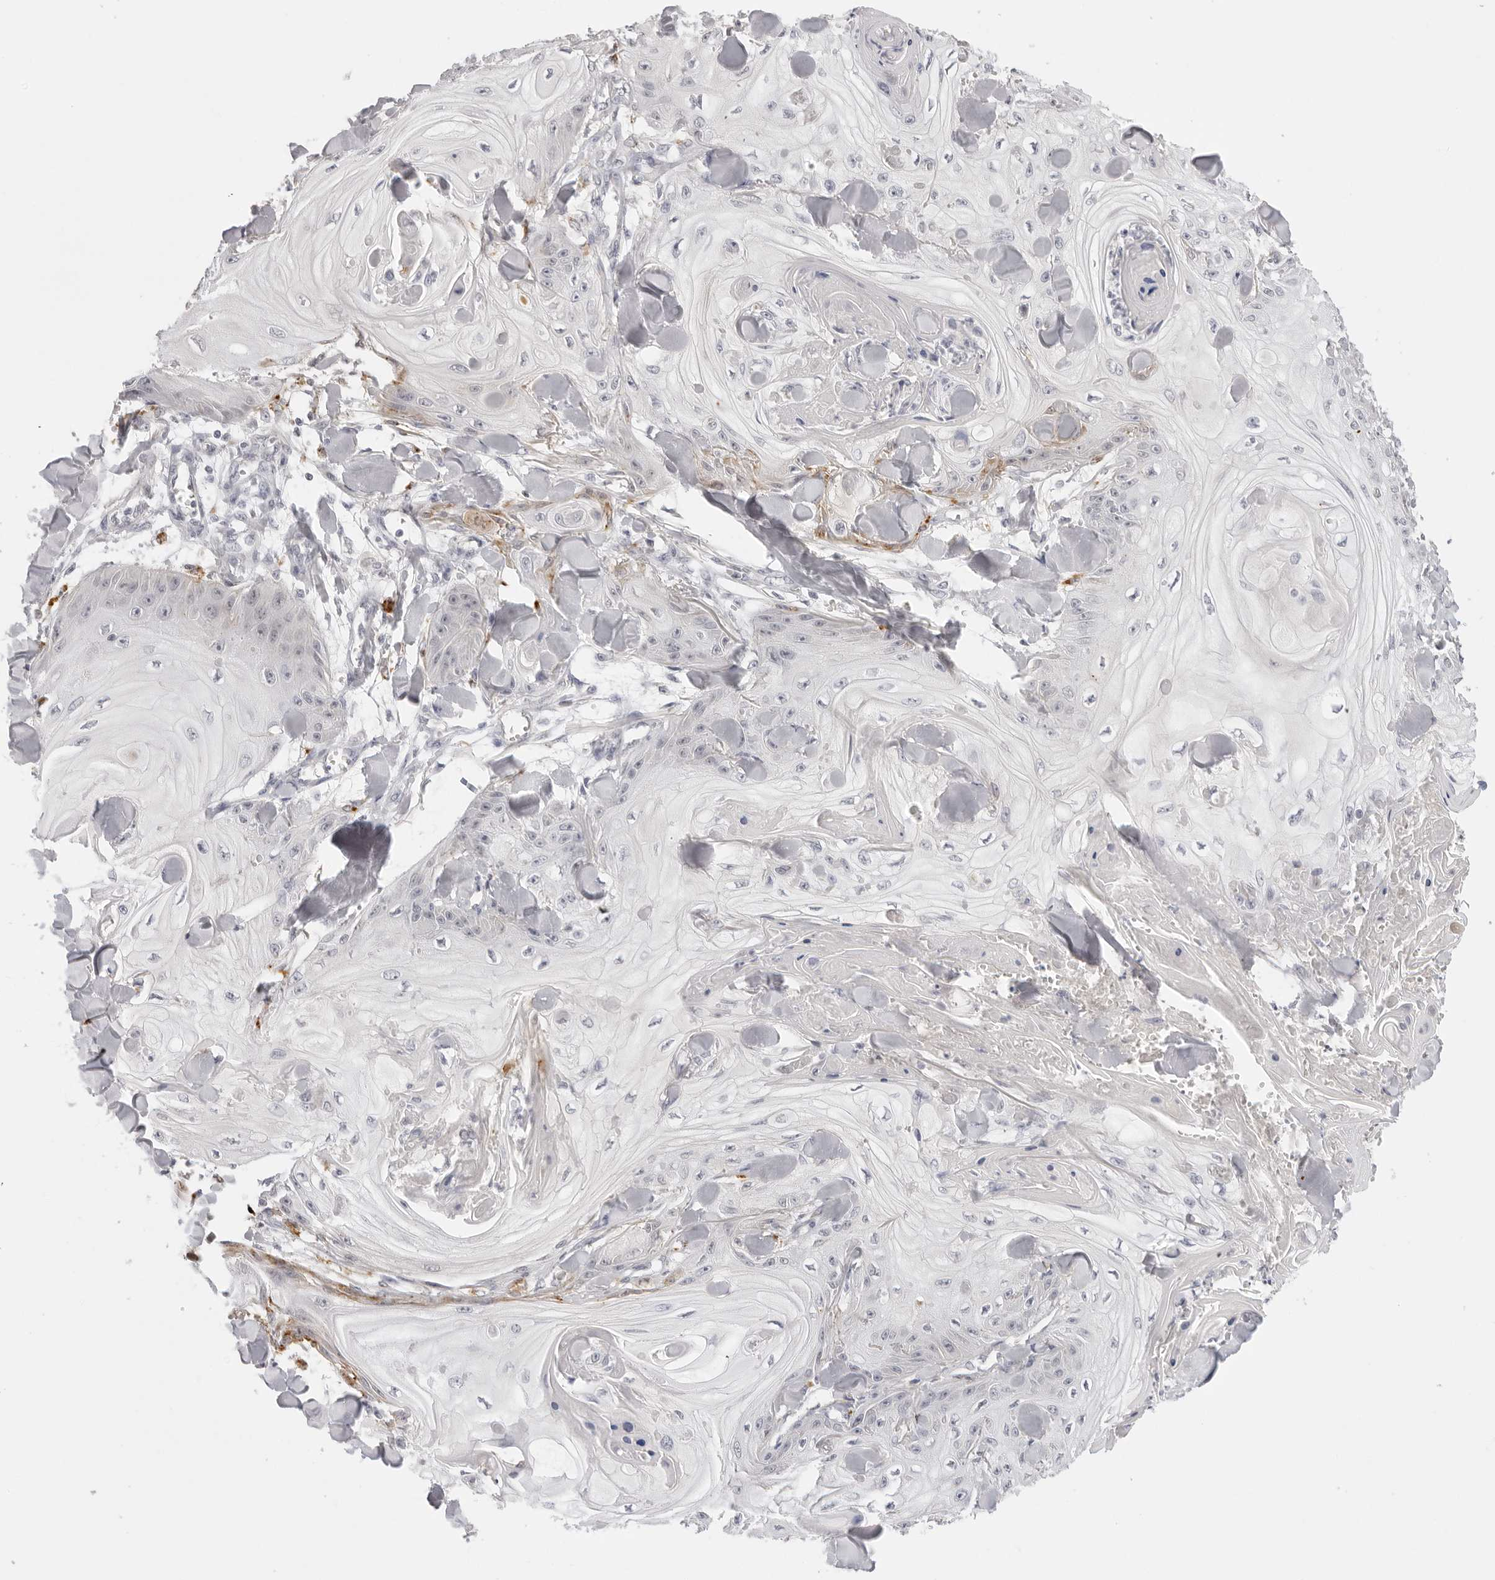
{"staining": {"intensity": "negative", "quantity": "none", "location": "none"}, "tissue": "skin cancer", "cell_type": "Tumor cells", "image_type": "cancer", "snomed": [{"axis": "morphology", "description": "Squamous cell carcinoma, NOS"}, {"axis": "topography", "description": "Skin"}], "caption": "High power microscopy histopathology image of an immunohistochemistry (IHC) histopathology image of squamous cell carcinoma (skin), revealing no significant expression in tumor cells.", "gene": "STRADB", "patient": {"sex": "male", "age": 74}}